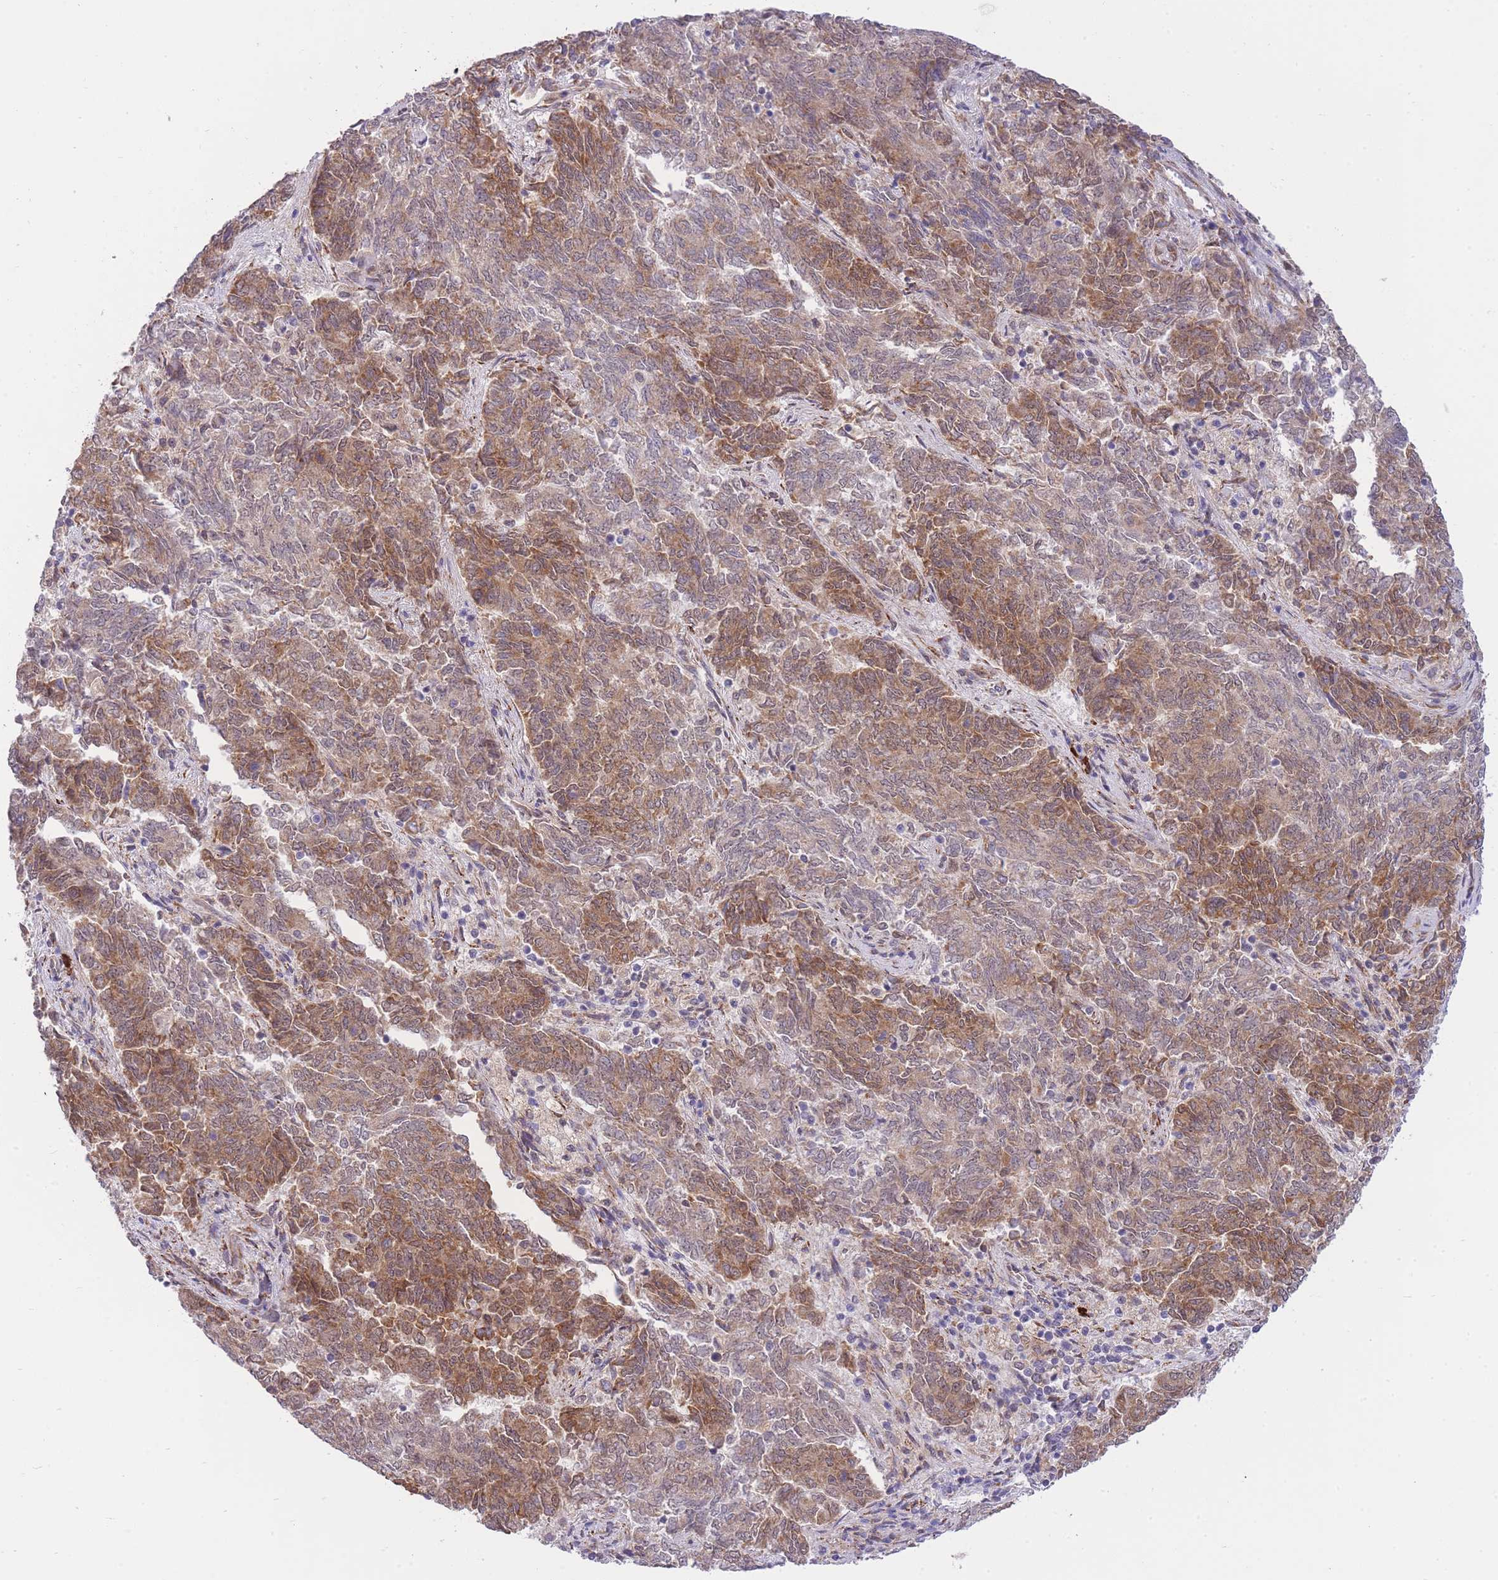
{"staining": {"intensity": "moderate", "quantity": ">75%", "location": "cytoplasmic/membranous,nuclear"}, "tissue": "endometrial cancer", "cell_type": "Tumor cells", "image_type": "cancer", "snomed": [{"axis": "morphology", "description": "Adenocarcinoma, NOS"}, {"axis": "topography", "description": "Endometrium"}], "caption": "IHC of human endometrial cancer (adenocarcinoma) reveals medium levels of moderate cytoplasmic/membranous and nuclear expression in approximately >75% of tumor cells.", "gene": "EXOSC8", "patient": {"sex": "female", "age": 80}}